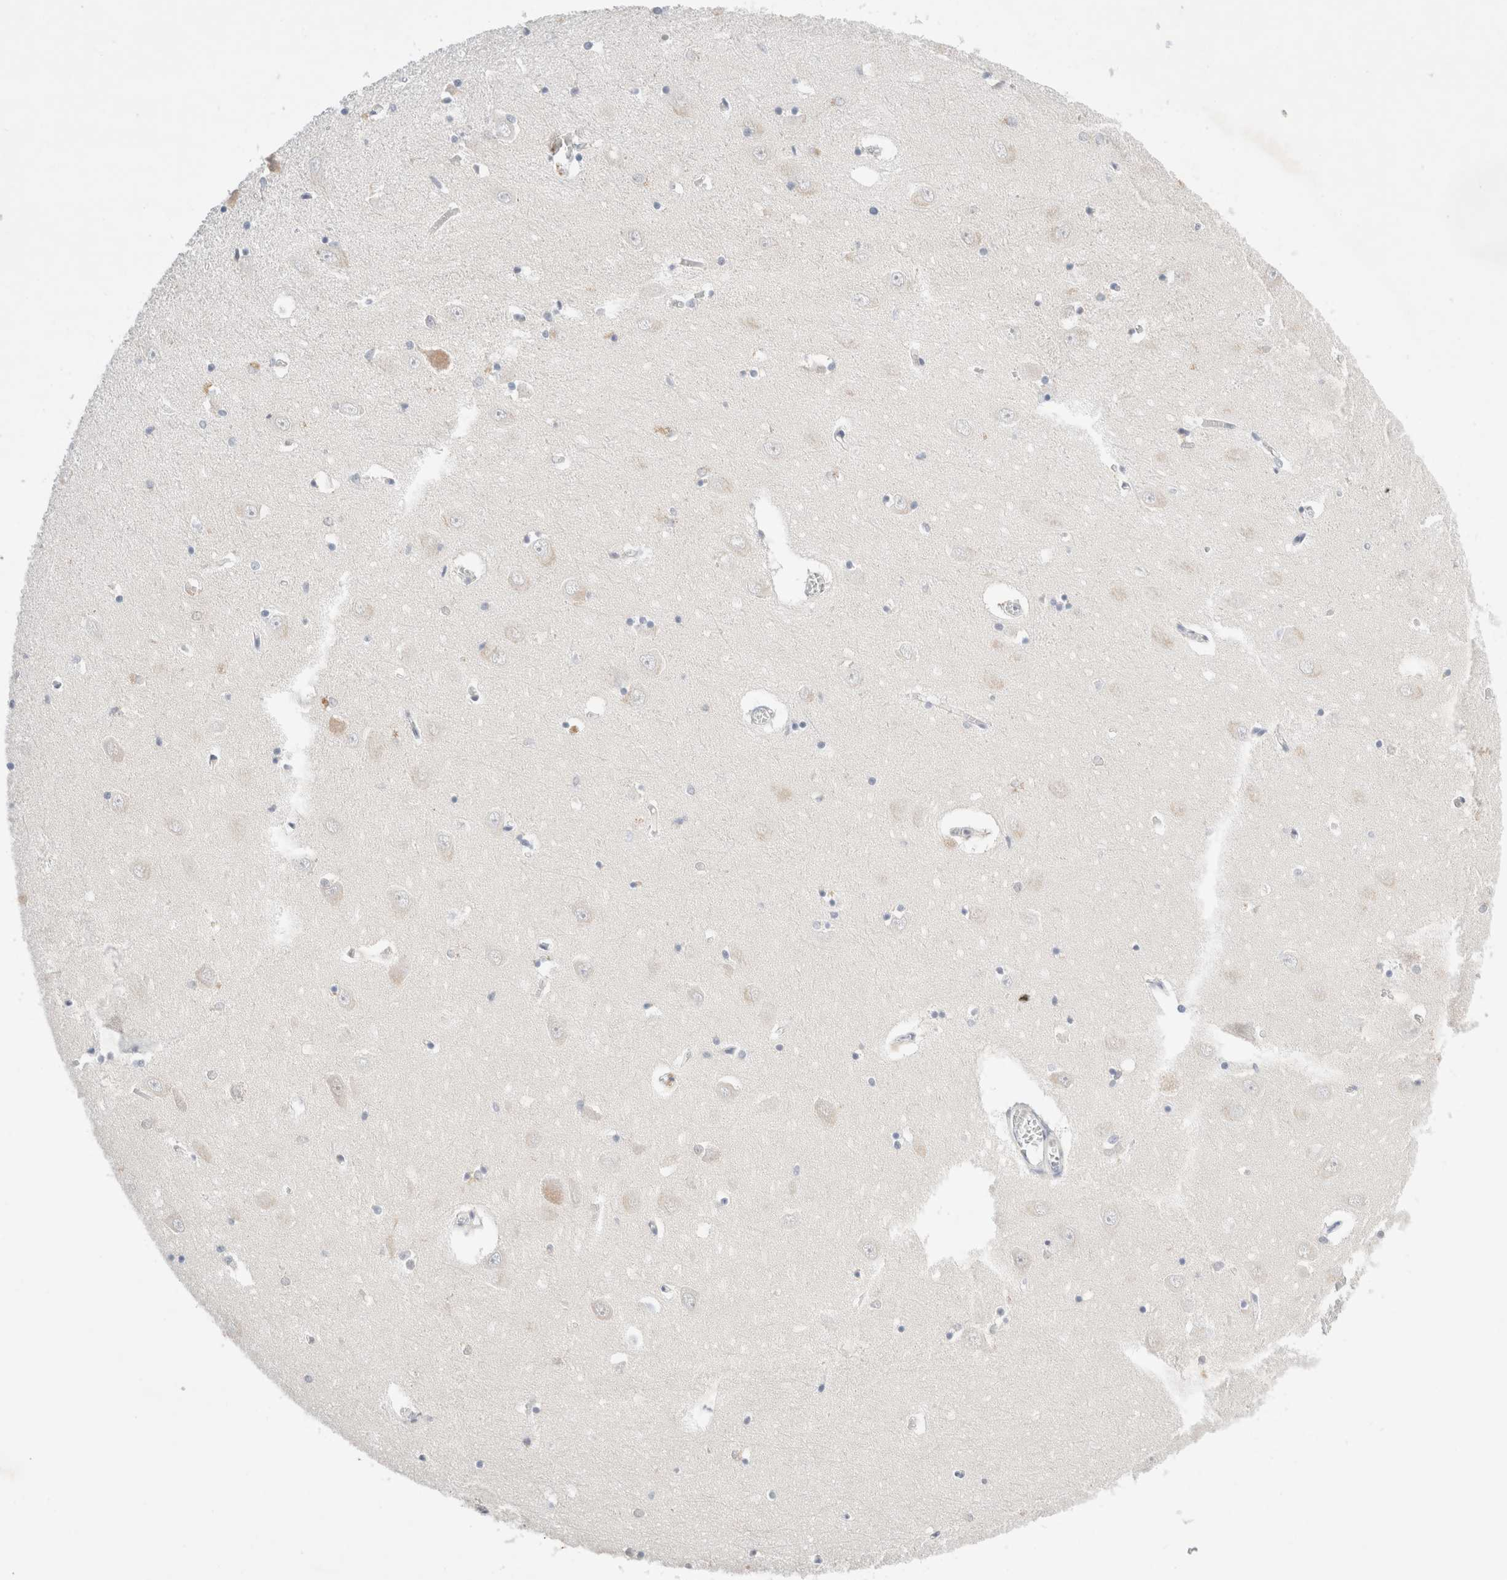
{"staining": {"intensity": "weak", "quantity": "<25%", "location": "cytoplasmic/membranous"}, "tissue": "hippocampus", "cell_type": "Glial cells", "image_type": "normal", "snomed": [{"axis": "morphology", "description": "Normal tissue, NOS"}, {"axis": "topography", "description": "Hippocampus"}], "caption": "Glial cells are negative for protein expression in normal human hippocampus. (DAB (3,3'-diaminobenzidine) immunohistochemistry visualized using brightfield microscopy, high magnification).", "gene": "SPATA20", "patient": {"sex": "male", "age": 70}}